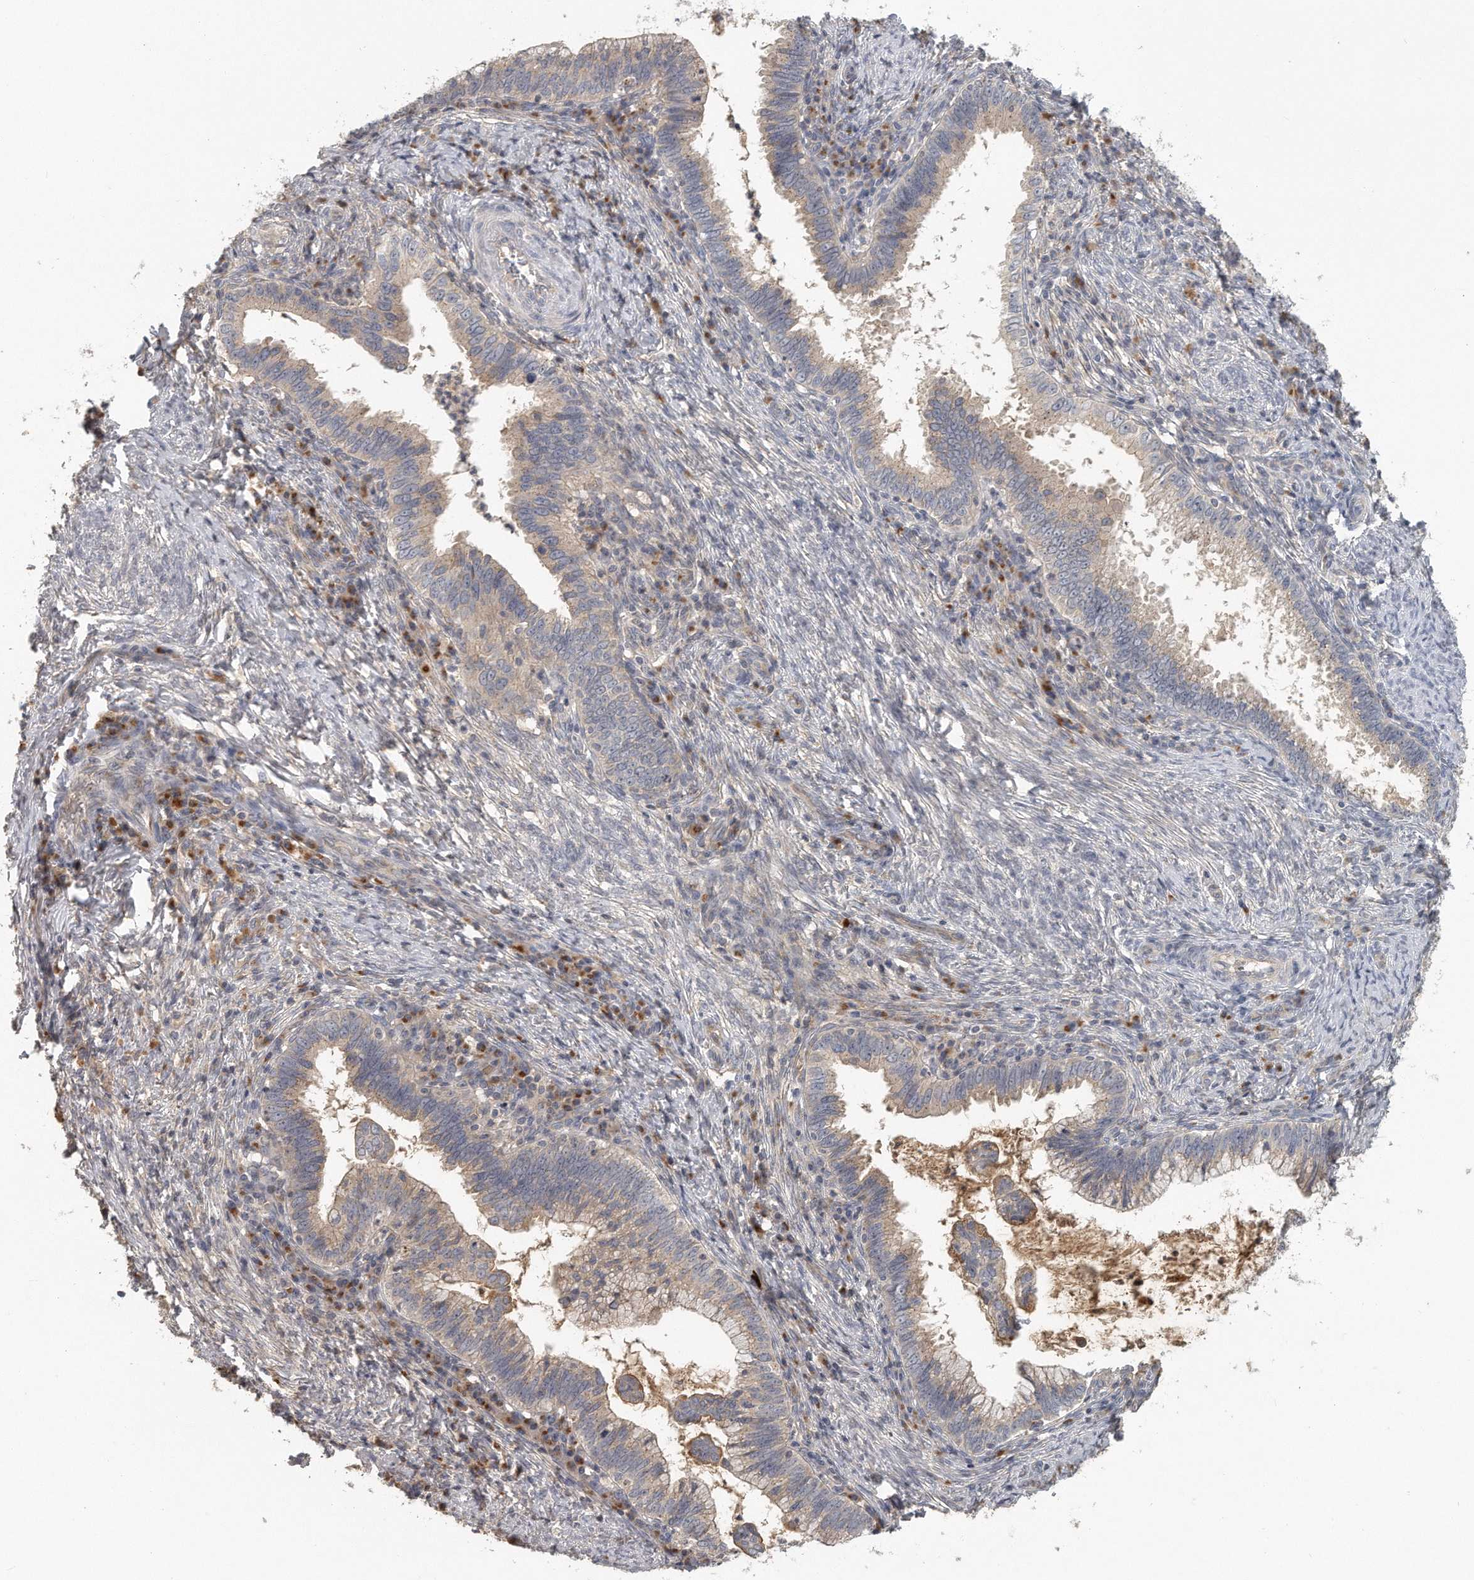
{"staining": {"intensity": "moderate", "quantity": "<25%", "location": "cytoplasmic/membranous"}, "tissue": "cervical cancer", "cell_type": "Tumor cells", "image_type": "cancer", "snomed": [{"axis": "morphology", "description": "Adenocarcinoma, NOS"}, {"axis": "topography", "description": "Cervix"}], "caption": "A photomicrograph of human cervical cancer stained for a protein reveals moderate cytoplasmic/membranous brown staining in tumor cells. (brown staining indicates protein expression, while blue staining denotes nuclei).", "gene": "TRAPPC14", "patient": {"sex": "female", "age": 36}}